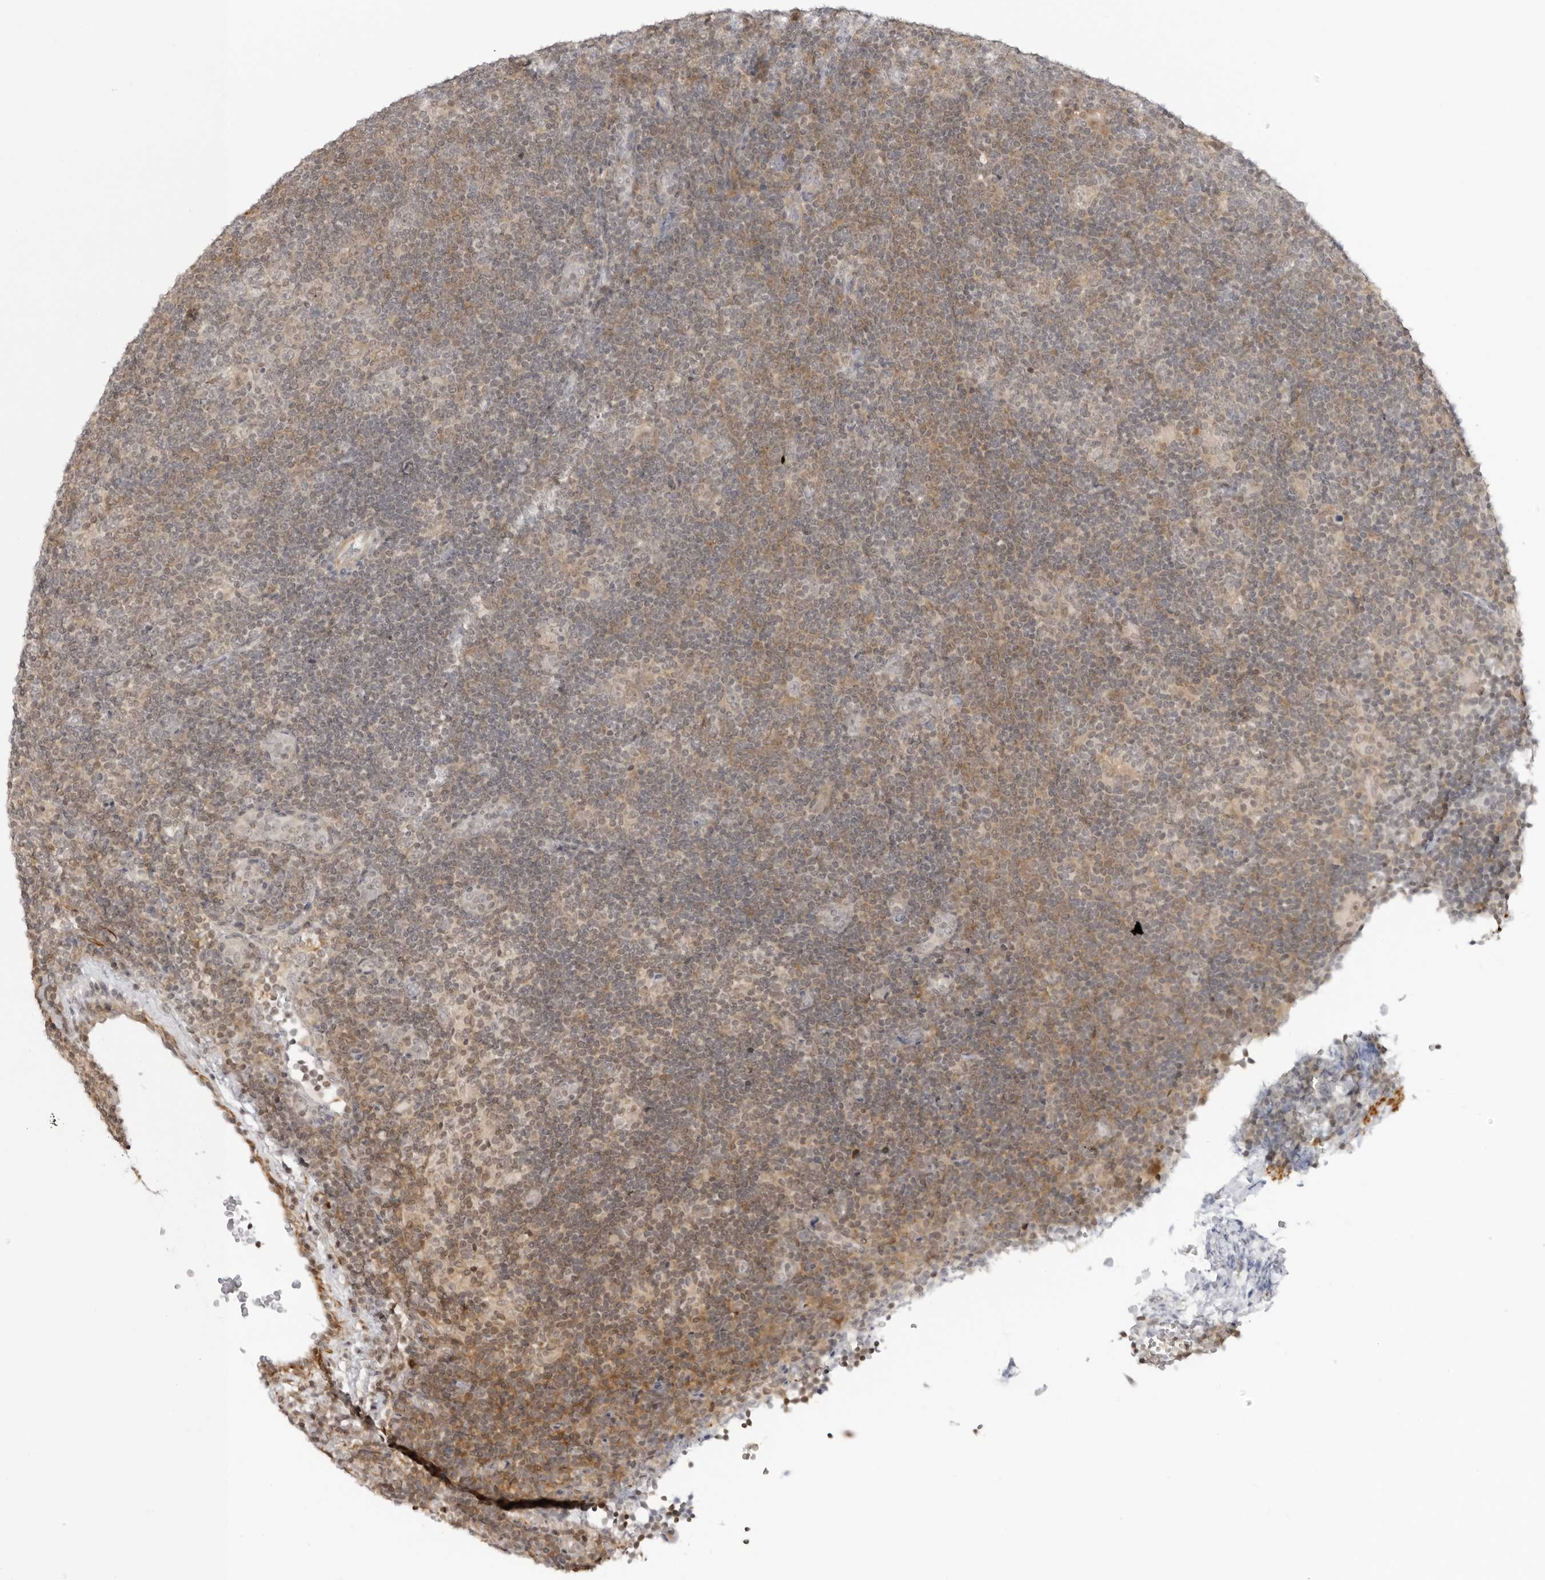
{"staining": {"intensity": "negative", "quantity": "none", "location": "none"}, "tissue": "lymphoma", "cell_type": "Tumor cells", "image_type": "cancer", "snomed": [{"axis": "morphology", "description": "Hodgkin's disease, NOS"}, {"axis": "topography", "description": "Lymph node"}], "caption": "The micrograph demonstrates no significant expression in tumor cells of Hodgkin's disease.", "gene": "RNF146", "patient": {"sex": "female", "age": 57}}